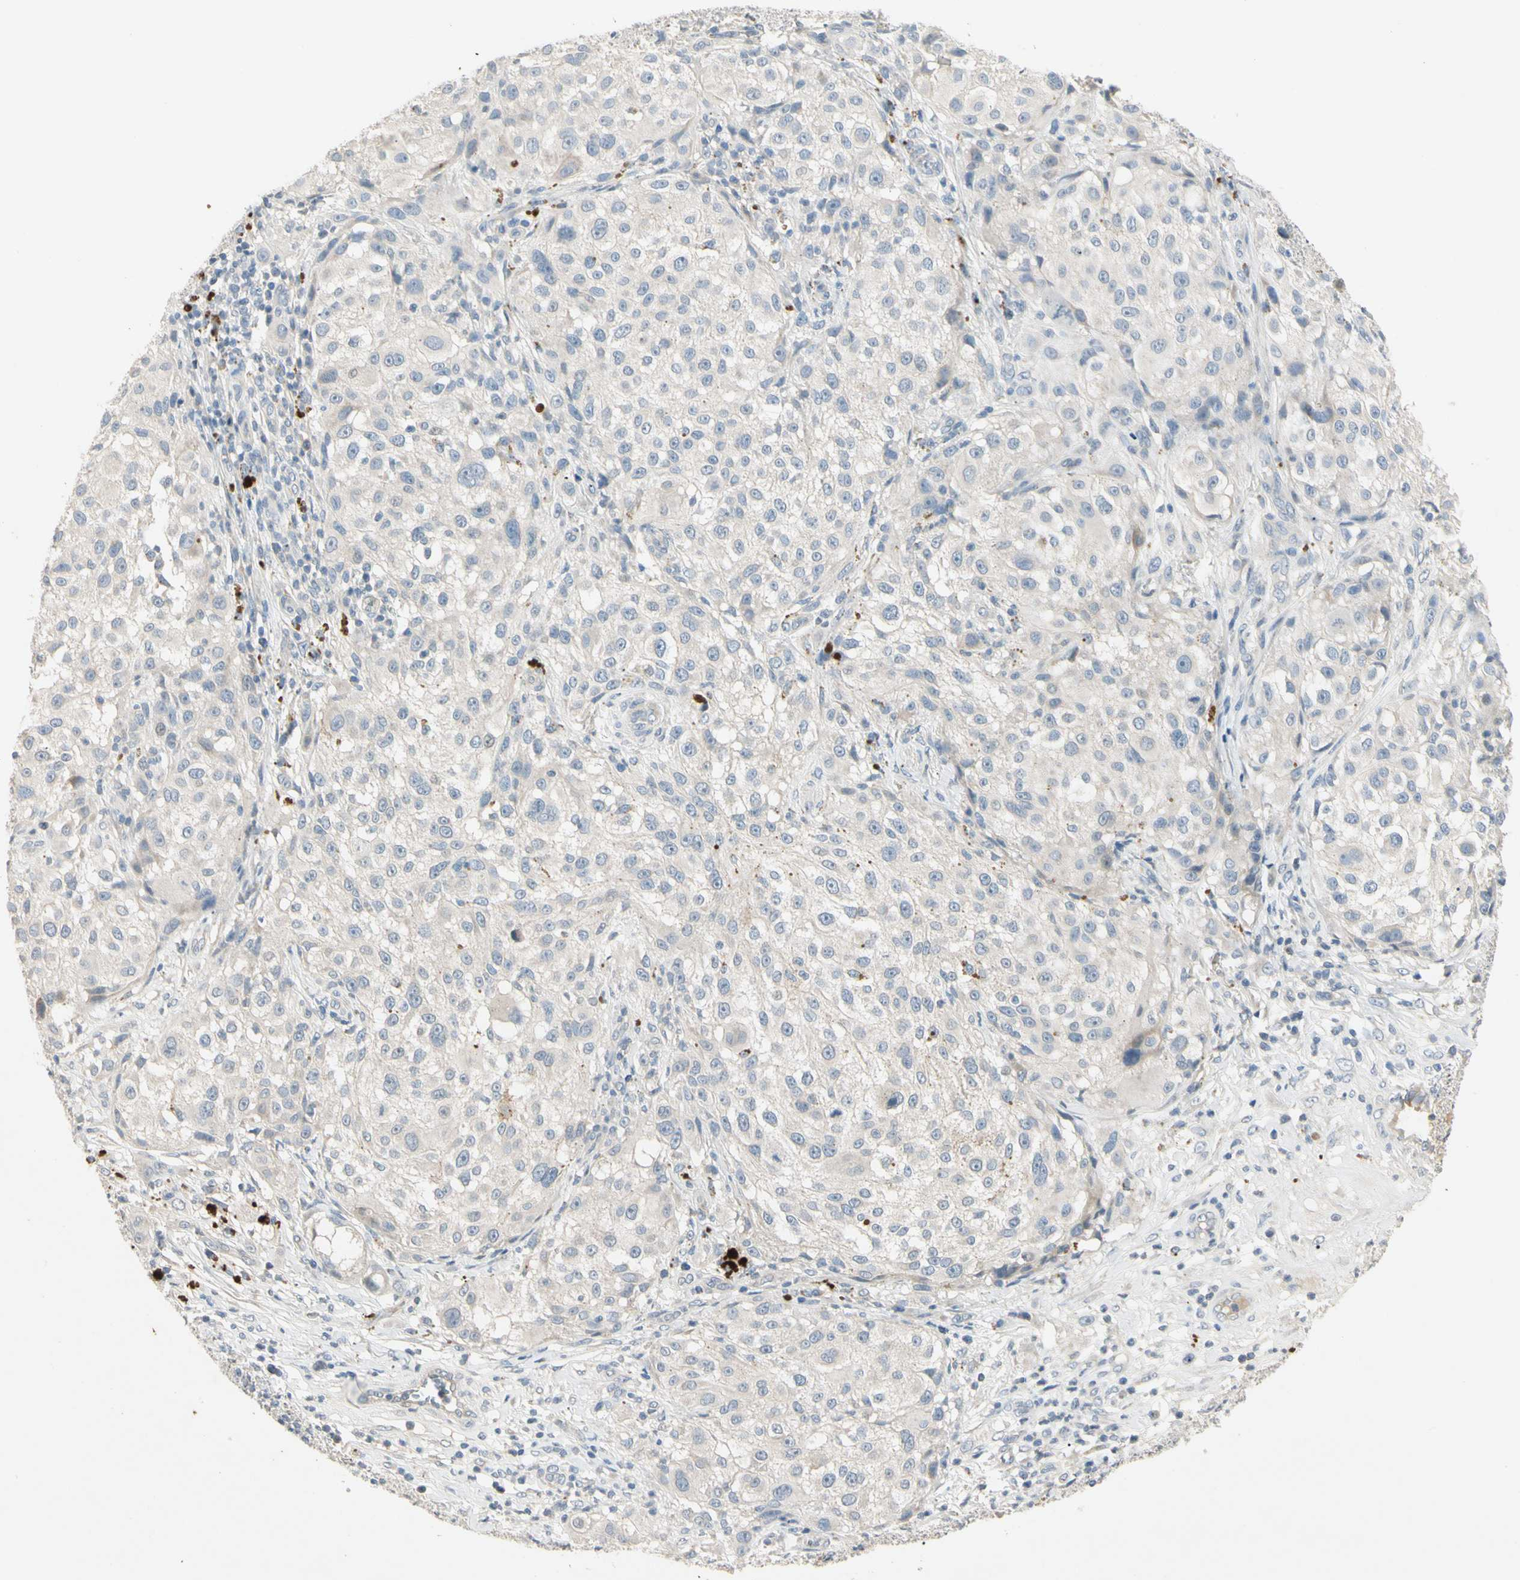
{"staining": {"intensity": "negative", "quantity": "none", "location": "none"}, "tissue": "melanoma", "cell_type": "Tumor cells", "image_type": "cancer", "snomed": [{"axis": "morphology", "description": "Necrosis, NOS"}, {"axis": "morphology", "description": "Malignant melanoma, NOS"}, {"axis": "topography", "description": "Skin"}], "caption": "This is an immunohistochemistry photomicrograph of human melanoma. There is no staining in tumor cells.", "gene": "PRSS21", "patient": {"sex": "female", "age": 87}}